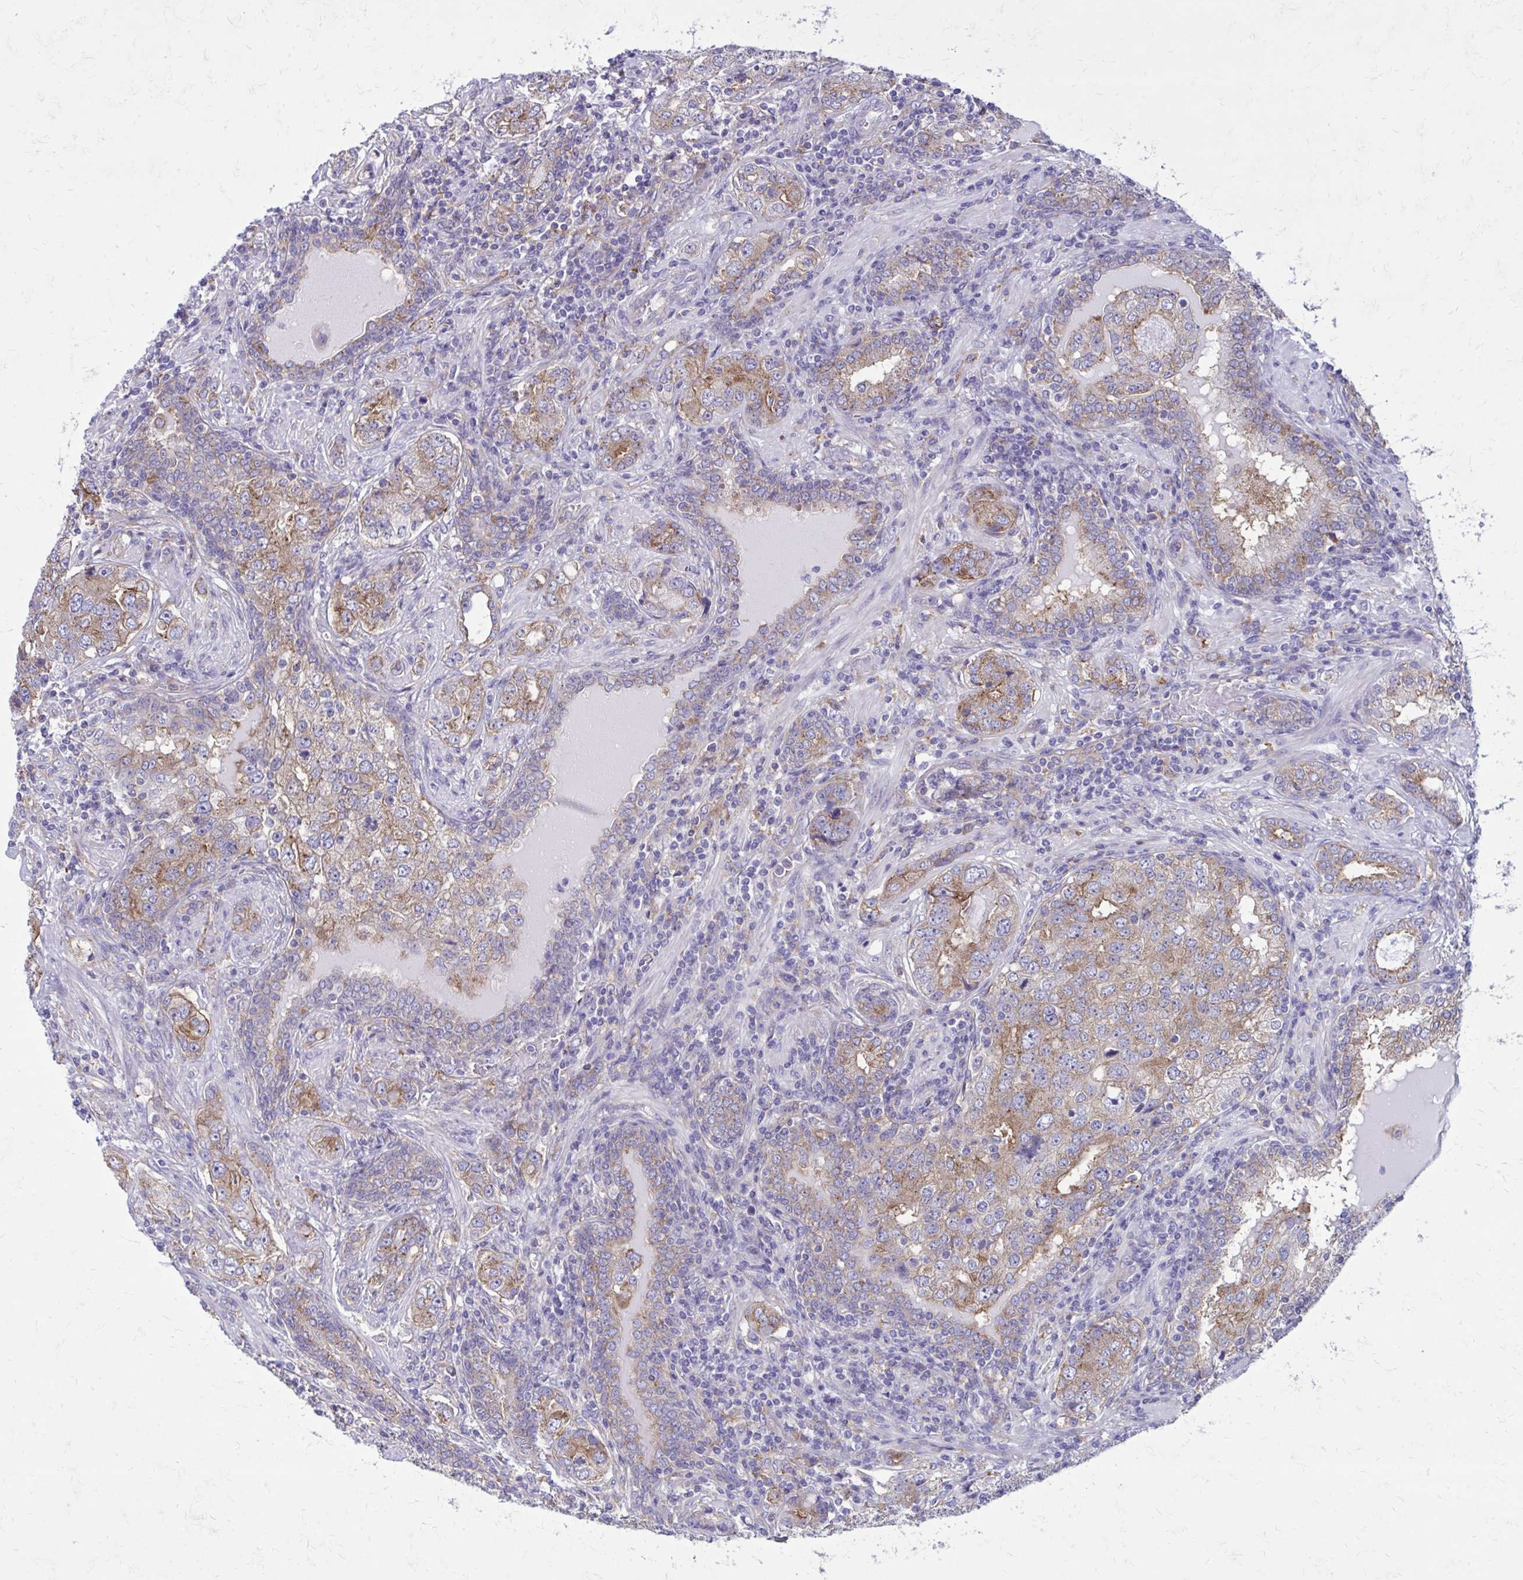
{"staining": {"intensity": "moderate", "quantity": "25%-75%", "location": "cytoplasmic/membranous"}, "tissue": "prostate cancer", "cell_type": "Tumor cells", "image_type": "cancer", "snomed": [{"axis": "morphology", "description": "Adenocarcinoma, High grade"}, {"axis": "topography", "description": "Prostate"}], "caption": "Moderate cytoplasmic/membranous positivity is identified in approximately 25%-75% of tumor cells in prostate cancer (high-grade adenocarcinoma). The protein is stained brown, and the nuclei are stained in blue (DAB IHC with brightfield microscopy, high magnification).", "gene": "CLTA", "patient": {"sex": "male", "age": 60}}